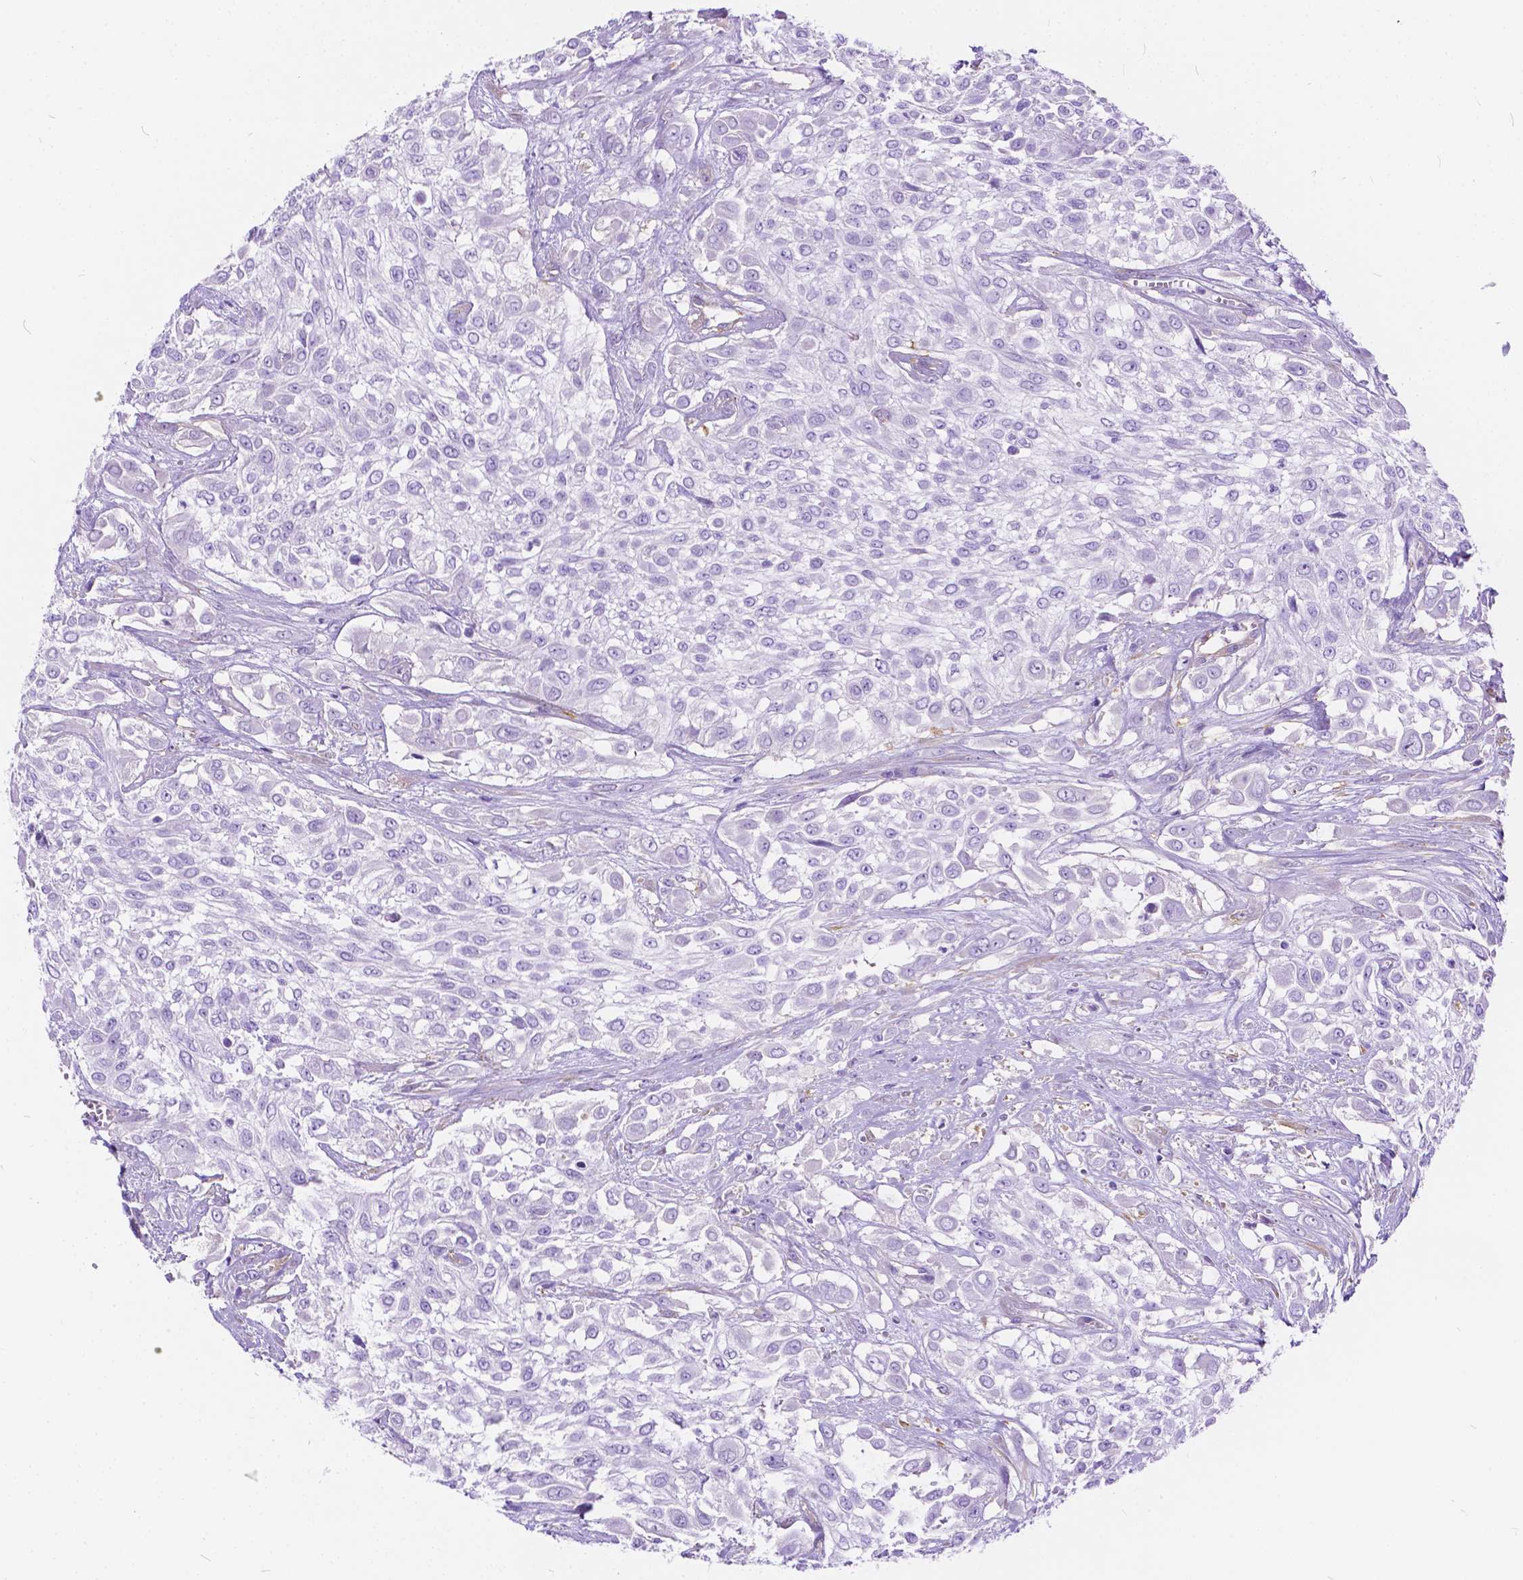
{"staining": {"intensity": "negative", "quantity": "none", "location": "none"}, "tissue": "urothelial cancer", "cell_type": "Tumor cells", "image_type": "cancer", "snomed": [{"axis": "morphology", "description": "Urothelial carcinoma, High grade"}, {"axis": "topography", "description": "Urinary bladder"}], "caption": "Tumor cells show no significant positivity in urothelial cancer. The staining is performed using DAB brown chromogen with nuclei counter-stained in using hematoxylin.", "gene": "CHRM1", "patient": {"sex": "male", "age": 57}}